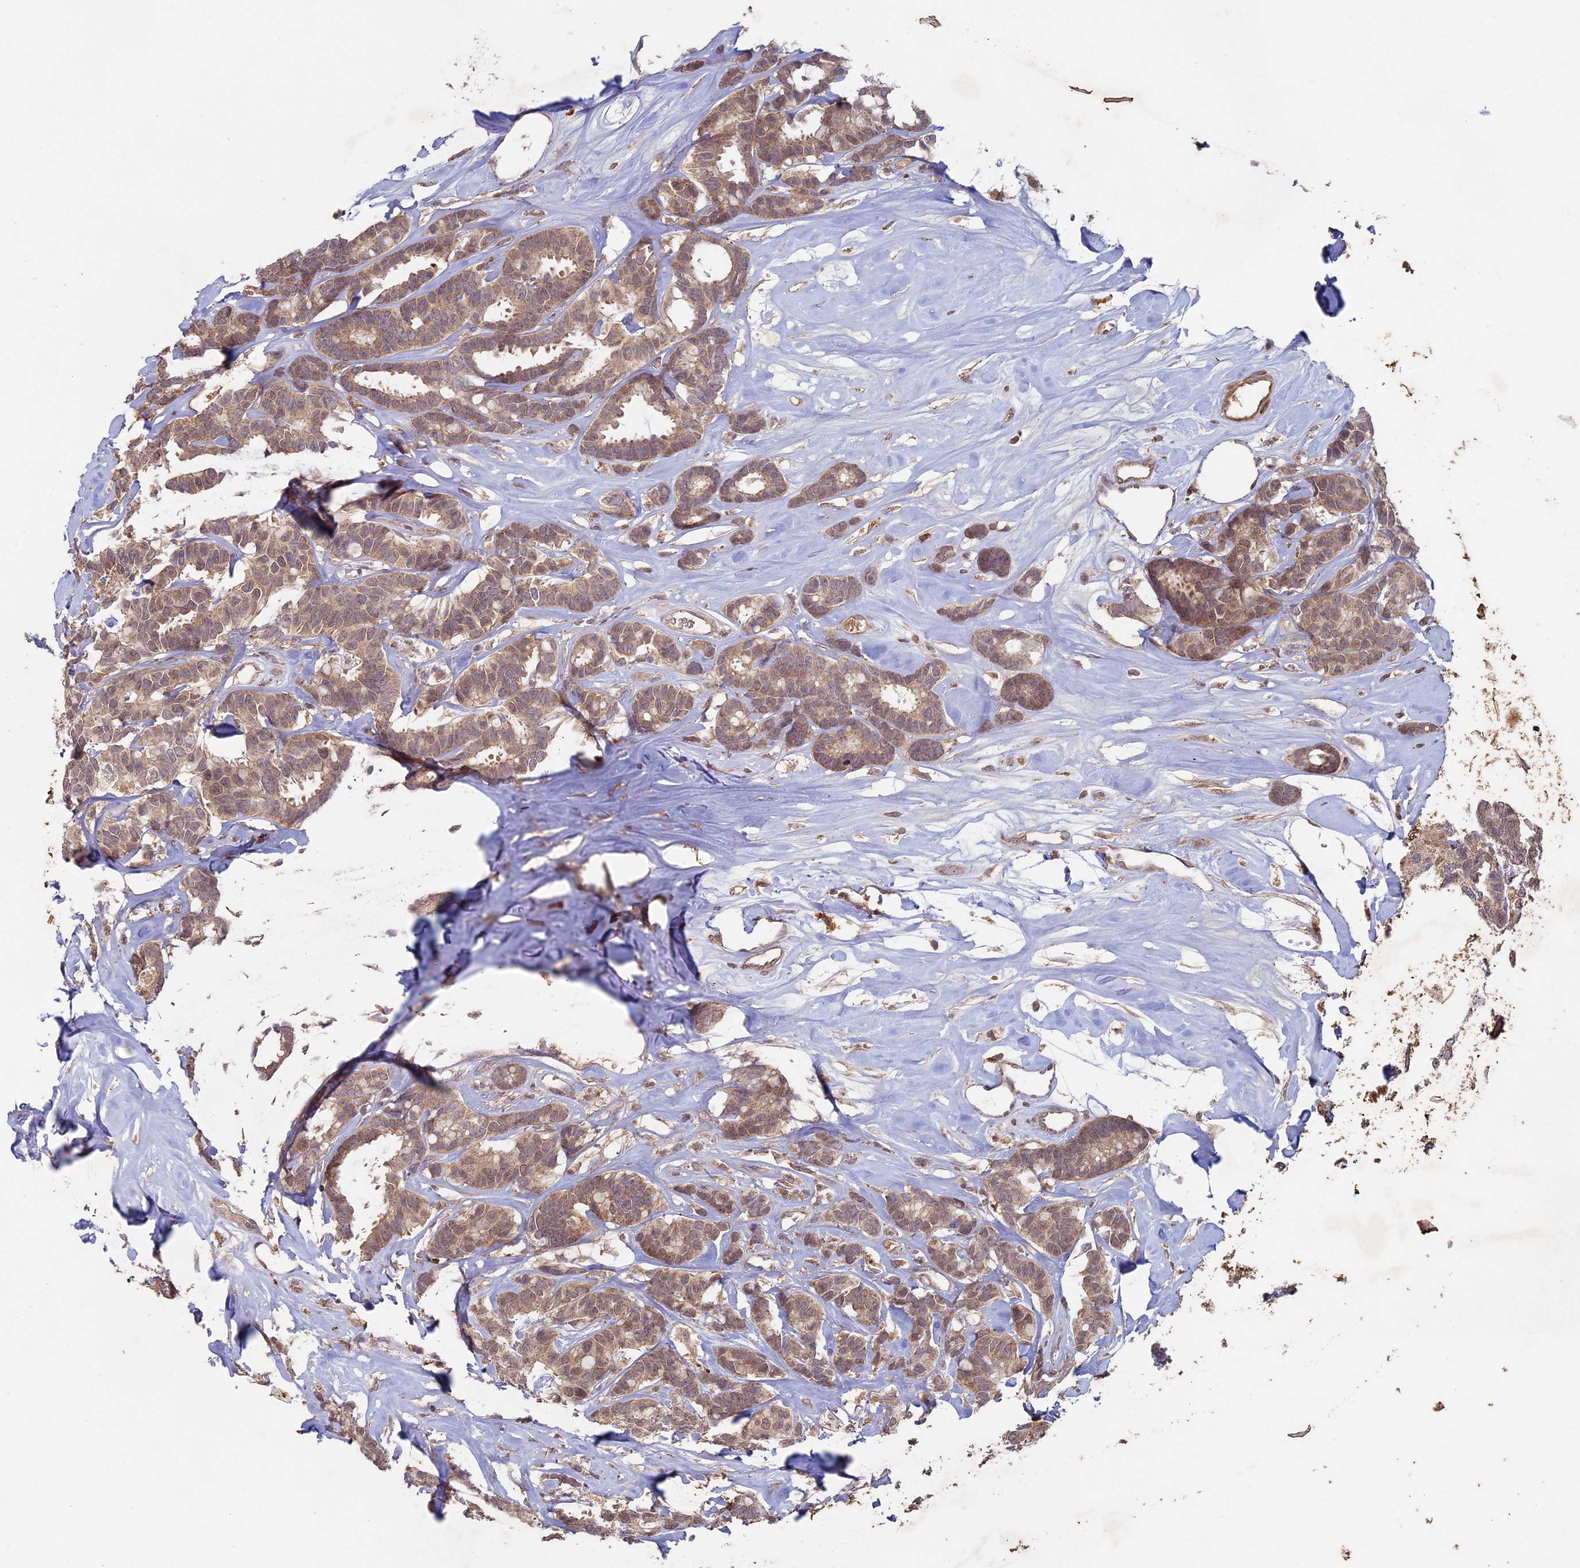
{"staining": {"intensity": "weak", "quantity": ">75%", "location": "cytoplasmic/membranous,nuclear"}, "tissue": "breast cancer", "cell_type": "Tumor cells", "image_type": "cancer", "snomed": [{"axis": "morphology", "description": "Duct carcinoma"}, {"axis": "topography", "description": "Breast"}], "caption": "Protein staining of breast invasive ductal carcinoma tissue demonstrates weak cytoplasmic/membranous and nuclear positivity in approximately >75% of tumor cells. Immunohistochemistry stains the protein of interest in brown and the nuclei are stained blue.", "gene": "RCCD1", "patient": {"sex": "female", "age": 87}}